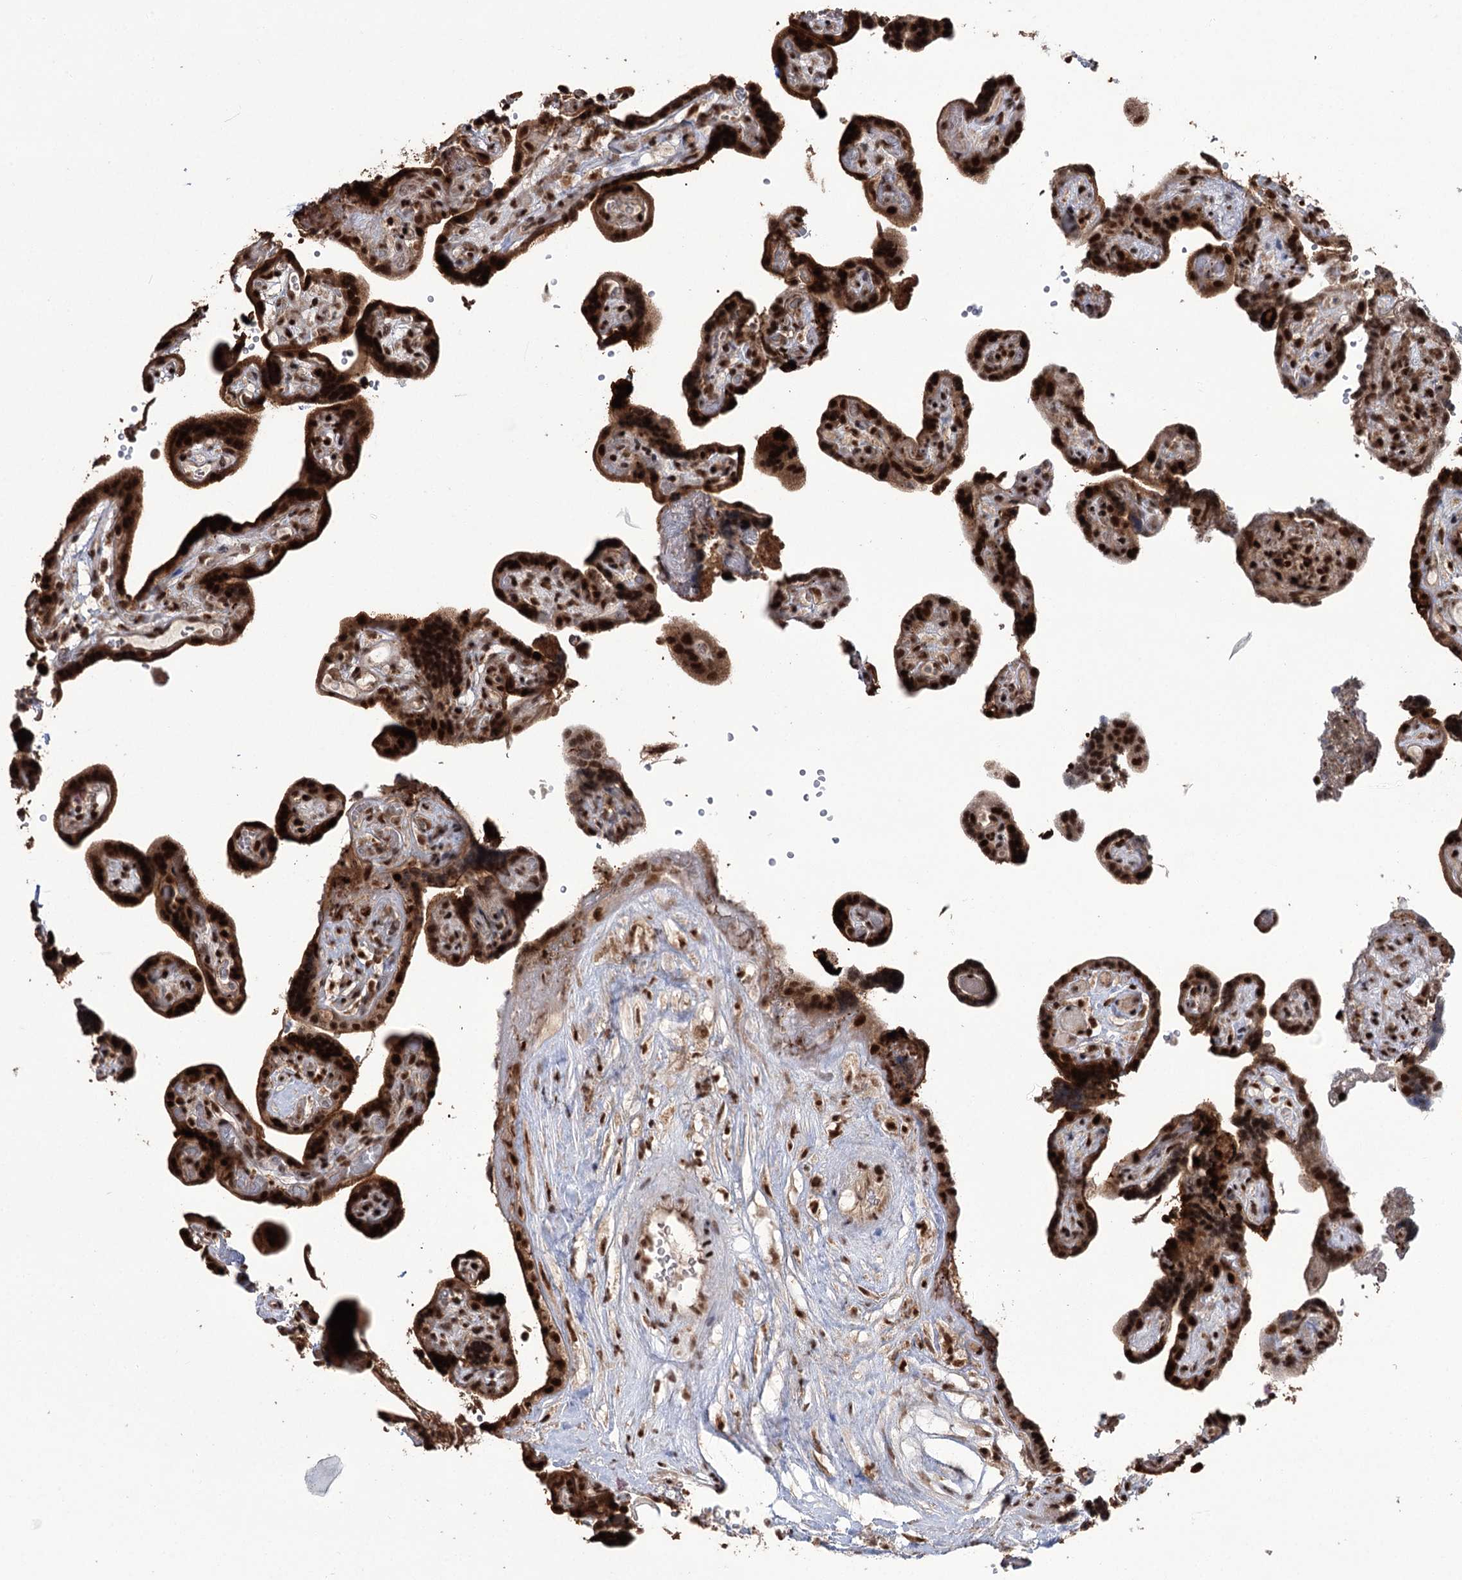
{"staining": {"intensity": "strong", "quantity": ">75%", "location": "cytoplasmic/membranous,nuclear"}, "tissue": "placenta", "cell_type": "Decidual cells", "image_type": "normal", "snomed": [{"axis": "morphology", "description": "Normal tissue, NOS"}, {"axis": "topography", "description": "Placenta"}], "caption": "A brown stain highlights strong cytoplasmic/membranous,nuclear staining of a protein in decidual cells of normal human placenta.", "gene": "ERCC3", "patient": {"sex": "female", "age": 30}}